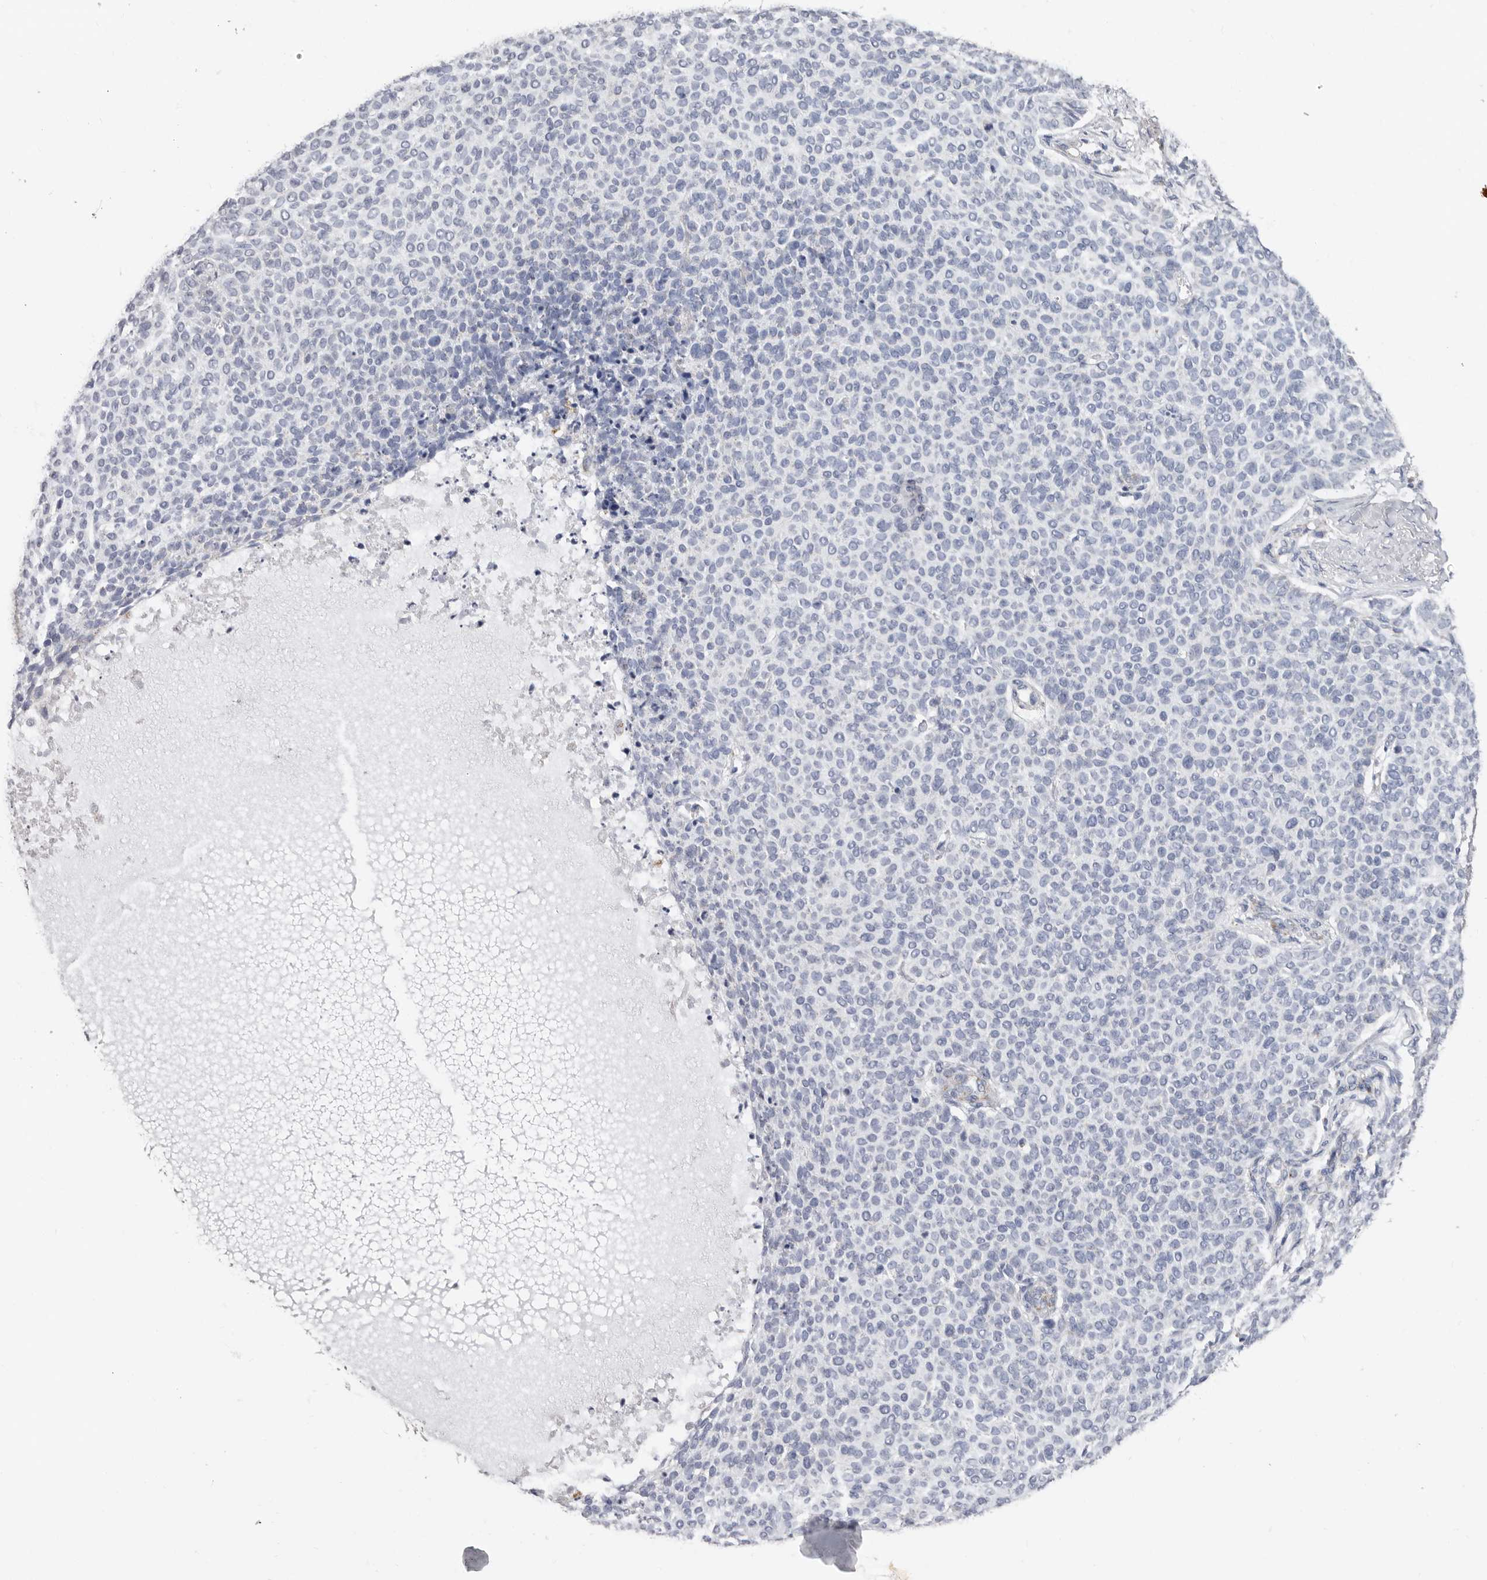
{"staining": {"intensity": "negative", "quantity": "none", "location": "none"}, "tissue": "skin cancer", "cell_type": "Tumor cells", "image_type": "cancer", "snomed": [{"axis": "morphology", "description": "Normal tissue, NOS"}, {"axis": "morphology", "description": "Basal cell carcinoma"}, {"axis": "topography", "description": "Skin"}], "caption": "An immunohistochemistry (IHC) photomicrograph of basal cell carcinoma (skin) is shown. There is no staining in tumor cells of basal cell carcinoma (skin).", "gene": "RSPO2", "patient": {"sex": "male", "age": 50}}